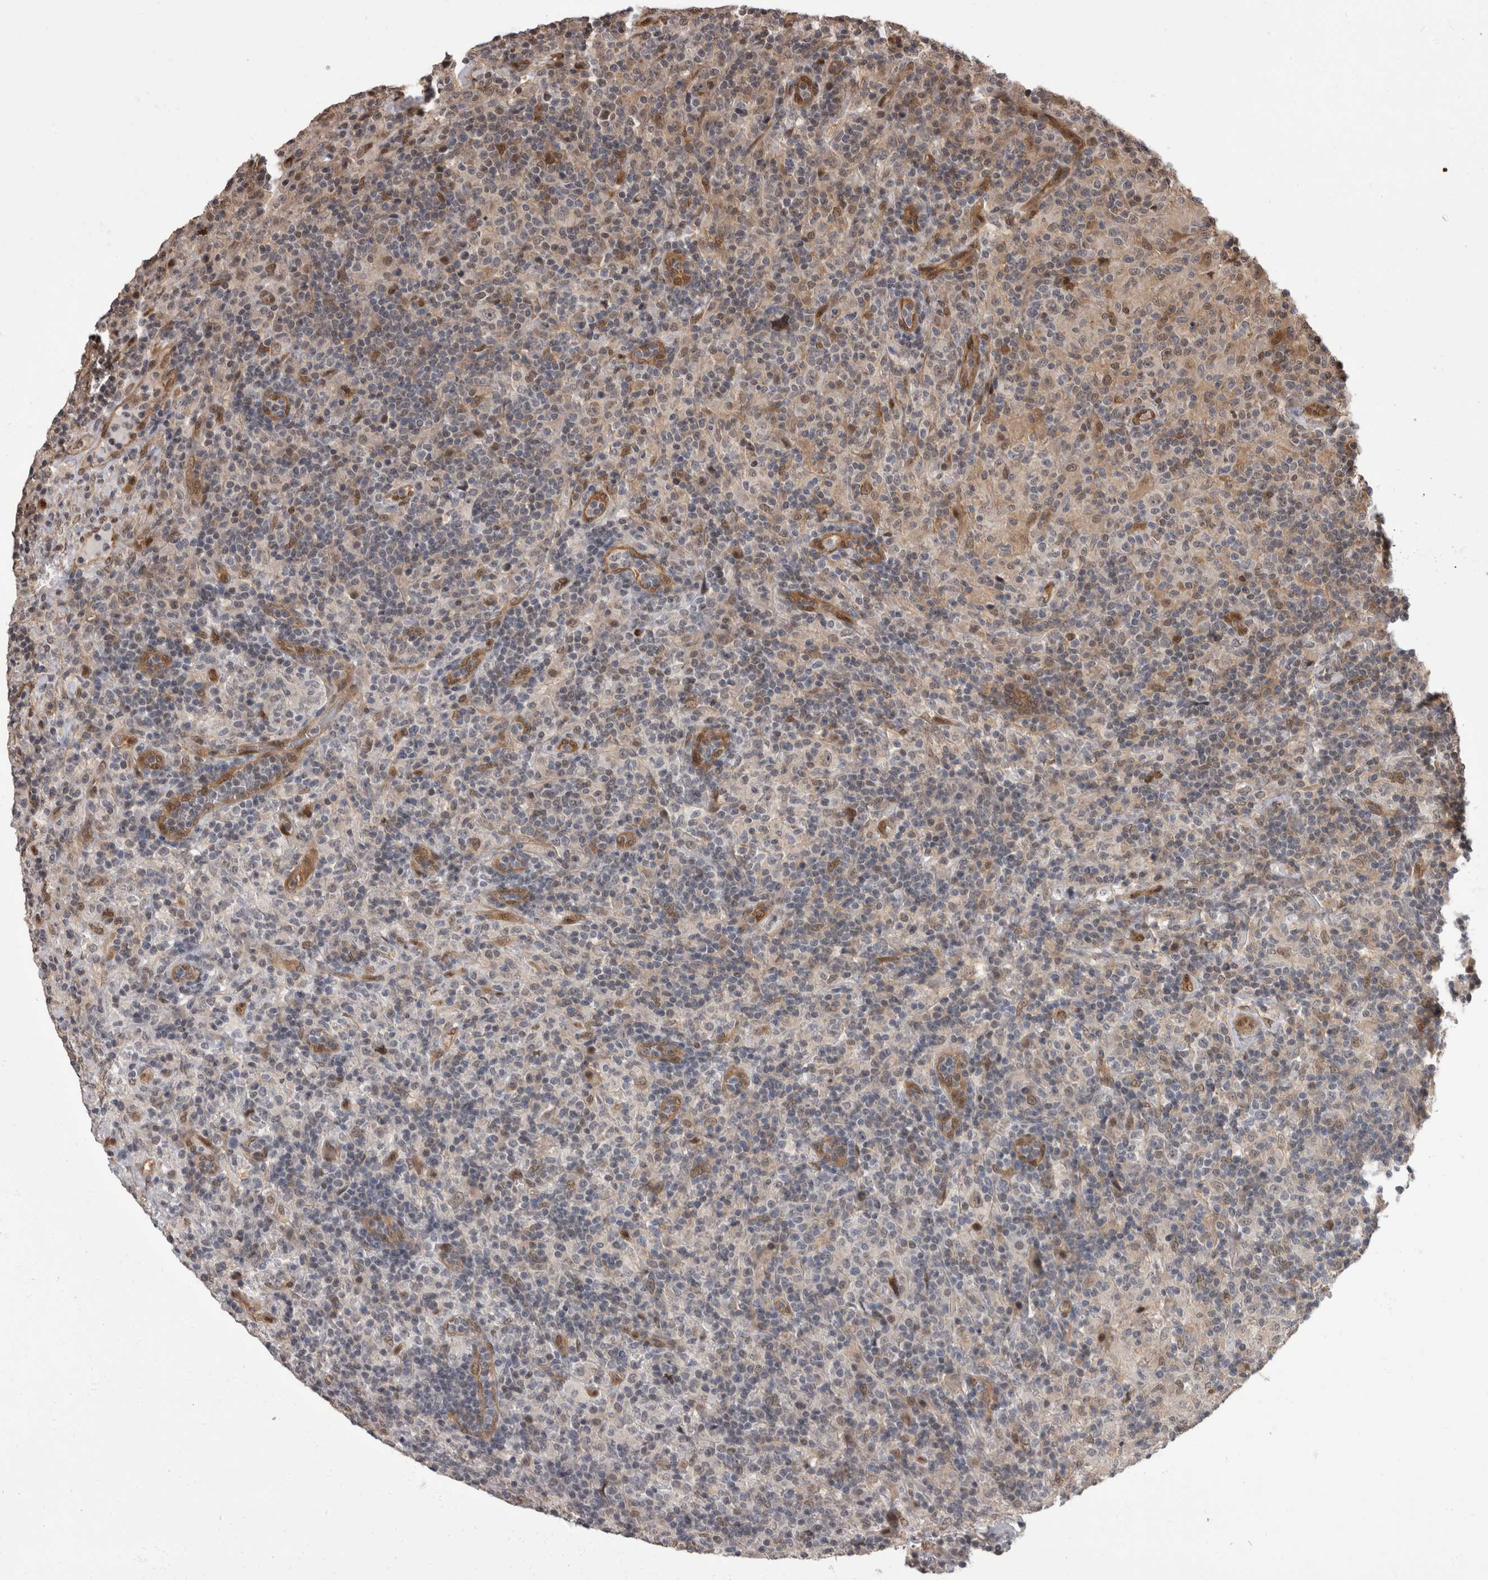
{"staining": {"intensity": "weak", "quantity": "<25%", "location": "nuclear"}, "tissue": "lymphoma", "cell_type": "Tumor cells", "image_type": "cancer", "snomed": [{"axis": "morphology", "description": "Hodgkin's disease, NOS"}, {"axis": "topography", "description": "Lymph node"}], "caption": "A micrograph of human Hodgkin's disease is negative for staining in tumor cells.", "gene": "AKT3", "patient": {"sex": "male", "age": 70}}